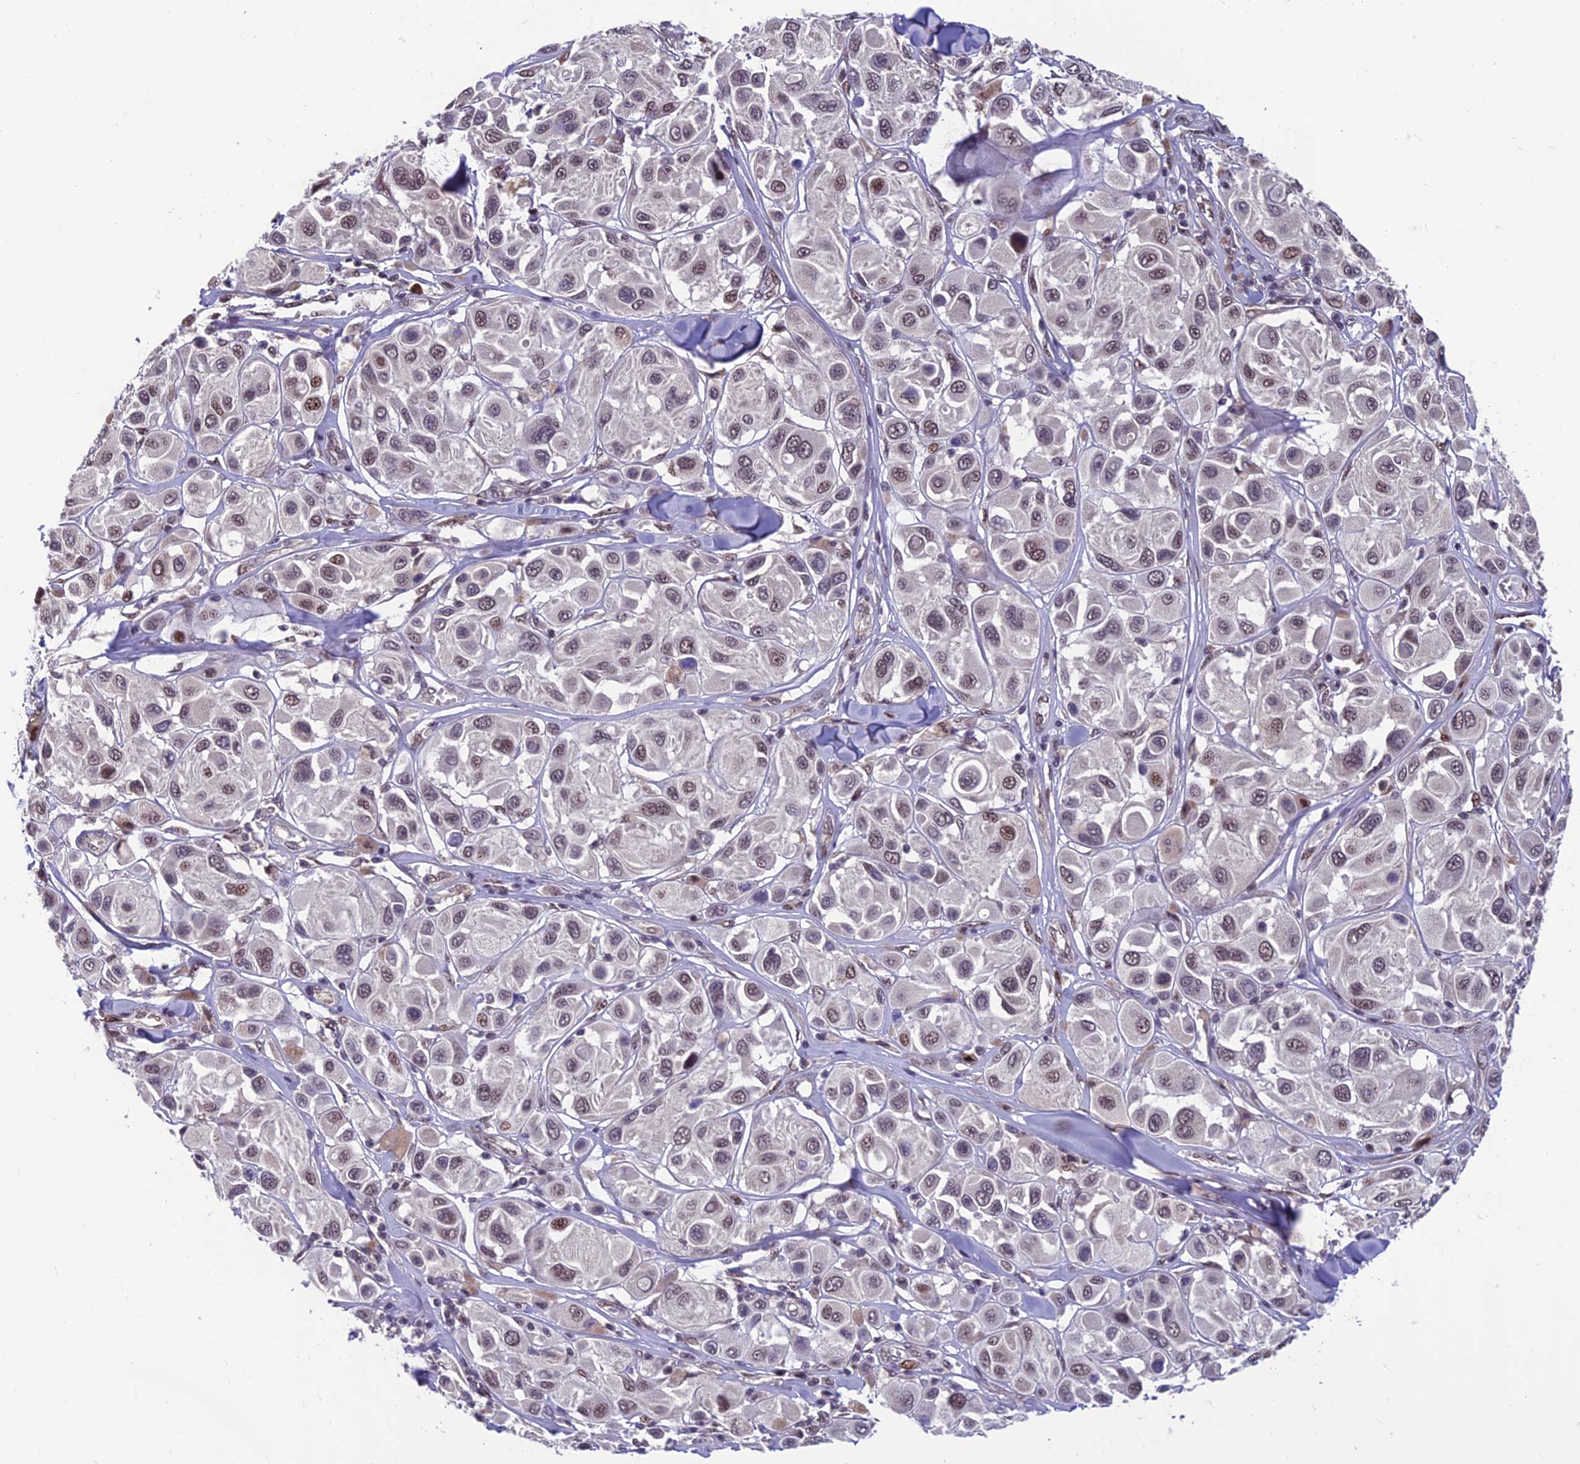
{"staining": {"intensity": "moderate", "quantity": "25%-75%", "location": "nuclear"}, "tissue": "melanoma", "cell_type": "Tumor cells", "image_type": "cancer", "snomed": [{"axis": "morphology", "description": "Malignant melanoma, Metastatic site"}, {"axis": "topography", "description": "Skin"}], "caption": "Protein staining demonstrates moderate nuclear staining in about 25%-75% of tumor cells in melanoma. Using DAB (3,3'-diaminobenzidine) (brown) and hematoxylin (blue) stains, captured at high magnification using brightfield microscopy.", "gene": "KIAA1191", "patient": {"sex": "male", "age": 41}}